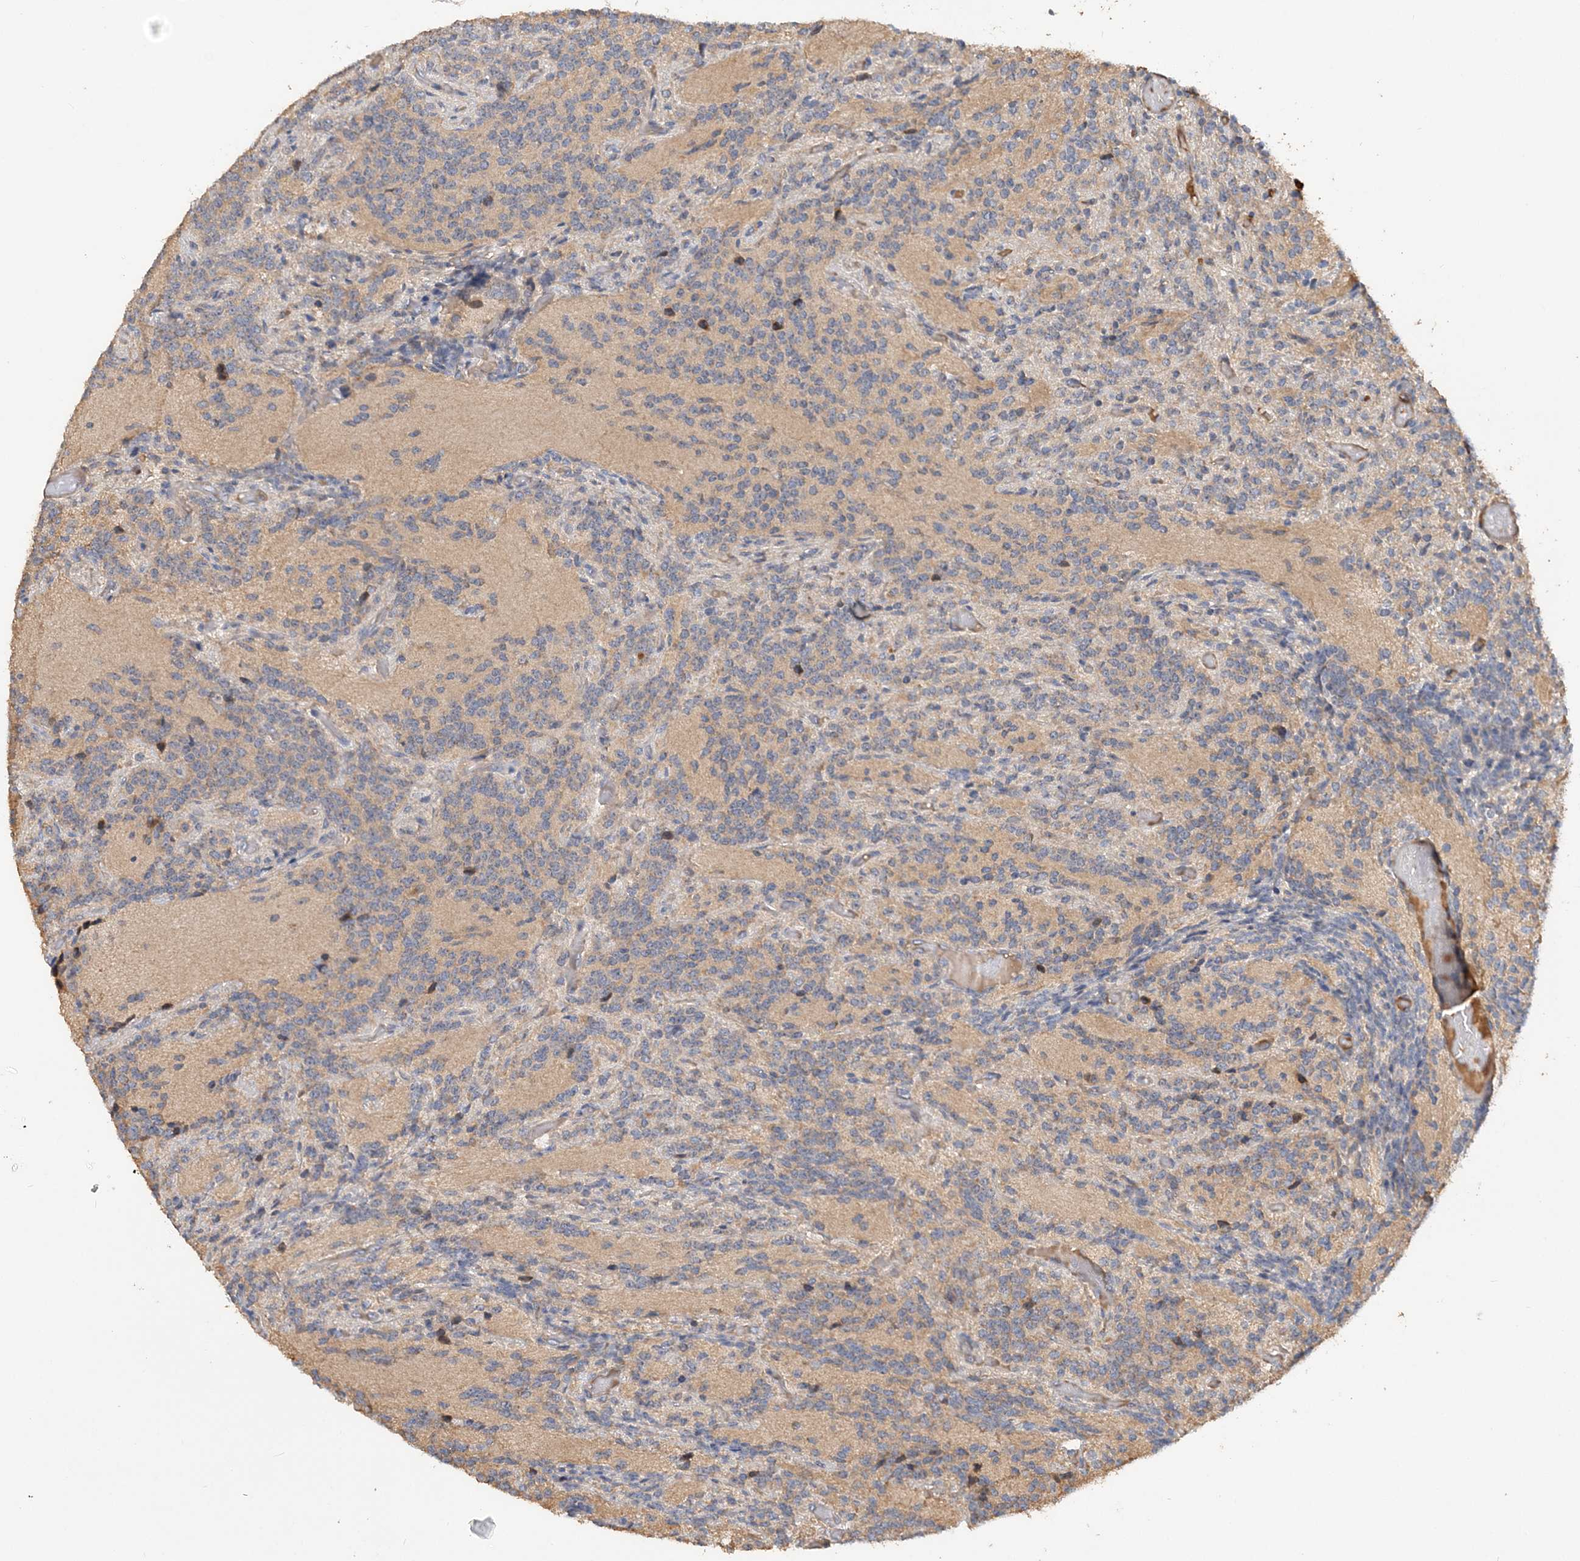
{"staining": {"intensity": "weak", "quantity": "<25%", "location": "cytoplasmic/membranous"}, "tissue": "glioma", "cell_type": "Tumor cells", "image_type": "cancer", "snomed": [{"axis": "morphology", "description": "Glioma, malignant, Low grade"}, {"axis": "topography", "description": "Brain"}], "caption": "This is an immunohistochemistry (IHC) histopathology image of malignant low-grade glioma. There is no expression in tumor cells.", "gene": "GRINA", "patient": {"sex": "female", "age": 1}}